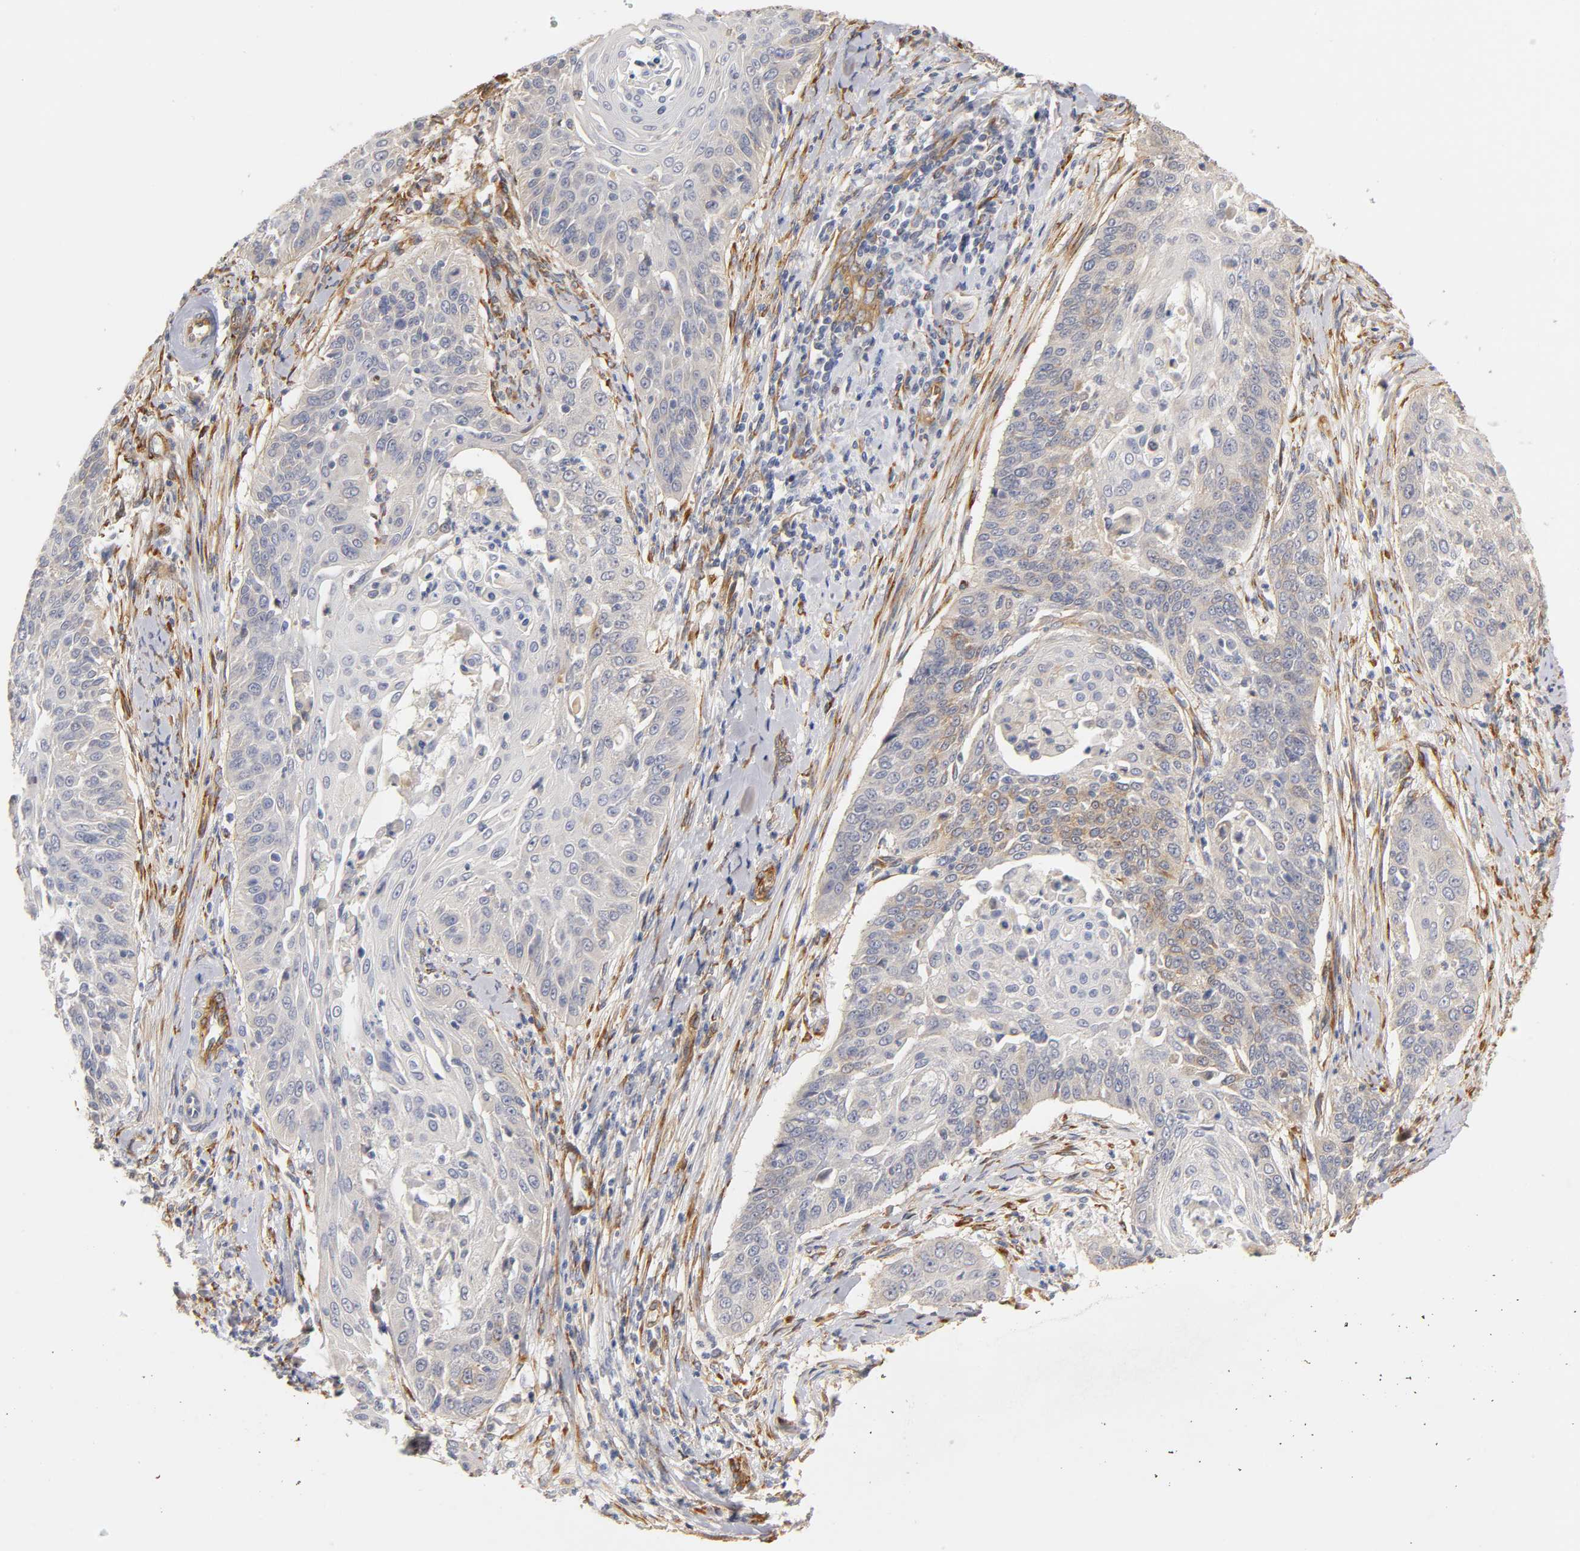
{"staining": {"intensity": "negative", "quantity": "none", "location": "none"}, "tissue": "cervical cancer", "cell_type": "Tumor cells", "image_type": "cancer", "snomed": [{"axis": "morphology", "description": "Squamous cell carcinoma, NOS"}, {"axis": "topography", "description": "Cervix"}], "caption": "IHC of human cervical squamous cell carcinoma exhibits no staining in tumor cells. (IHC, brightfield microscopy, high magnification).", "gene": "LAMB1", "patient": {"sex": "female", "age": 33}}